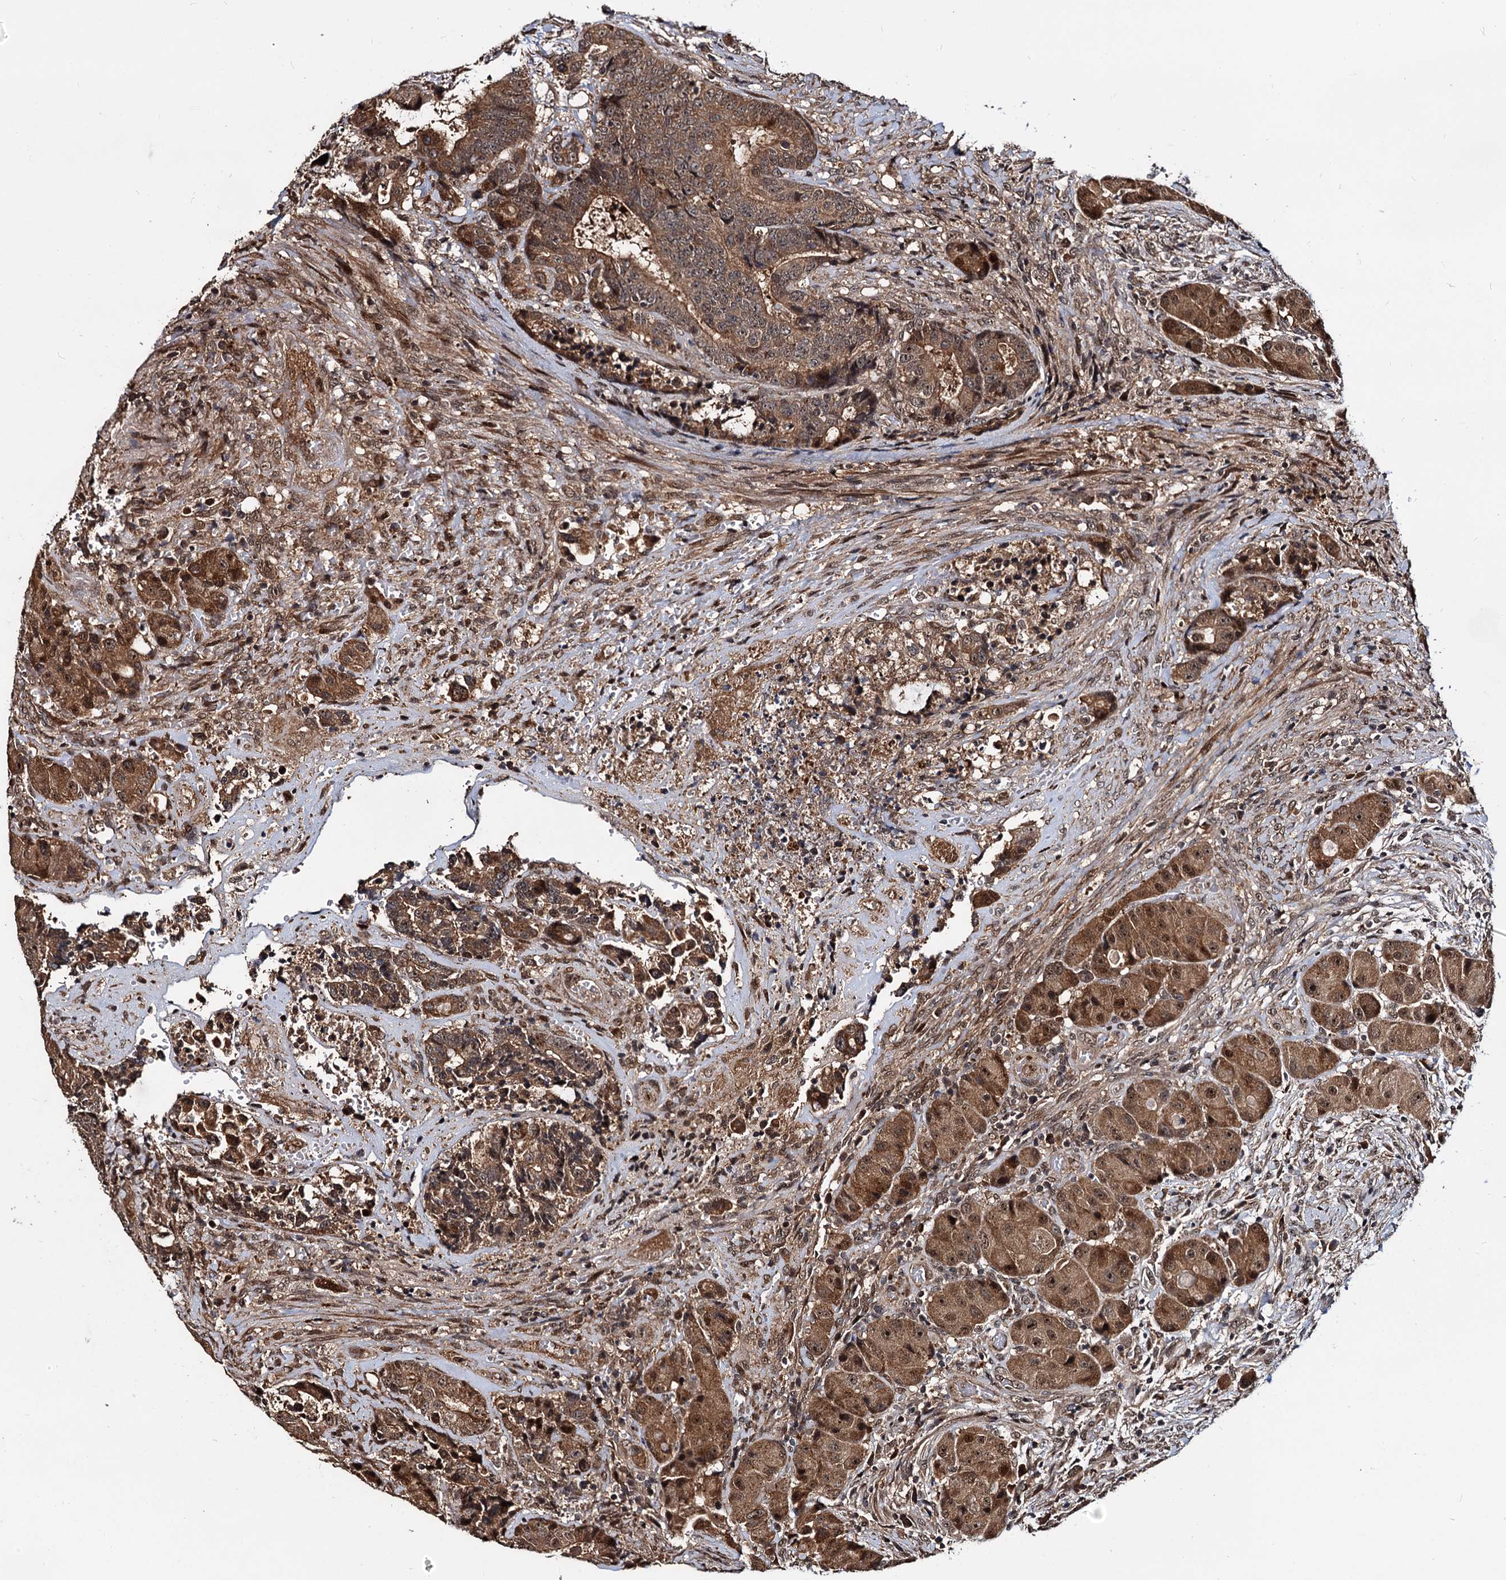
{"staining": {"intensity": "moderate", "quantity": ">75%", "location": "cytoplasmic/membranous"}, "tissue": "colorectal cancer", "cell_type": "Tumor cells", "image_type": "cancer", "snomed": [{"axis": "morphology", "description": "Adenocarcinoma, NOS"}, {"axis": "topography", "description": "Rectum"}], "caption": "Approximately >75% of tumor cells in human colorectal cancer (adenocarcinoma) exhibit moderate cytoplasmic/membranous protein expression as visualized by brown immunohistochemical staining.", "gene": "CEP192", "patient": {"sex": "male", "age": 69}}